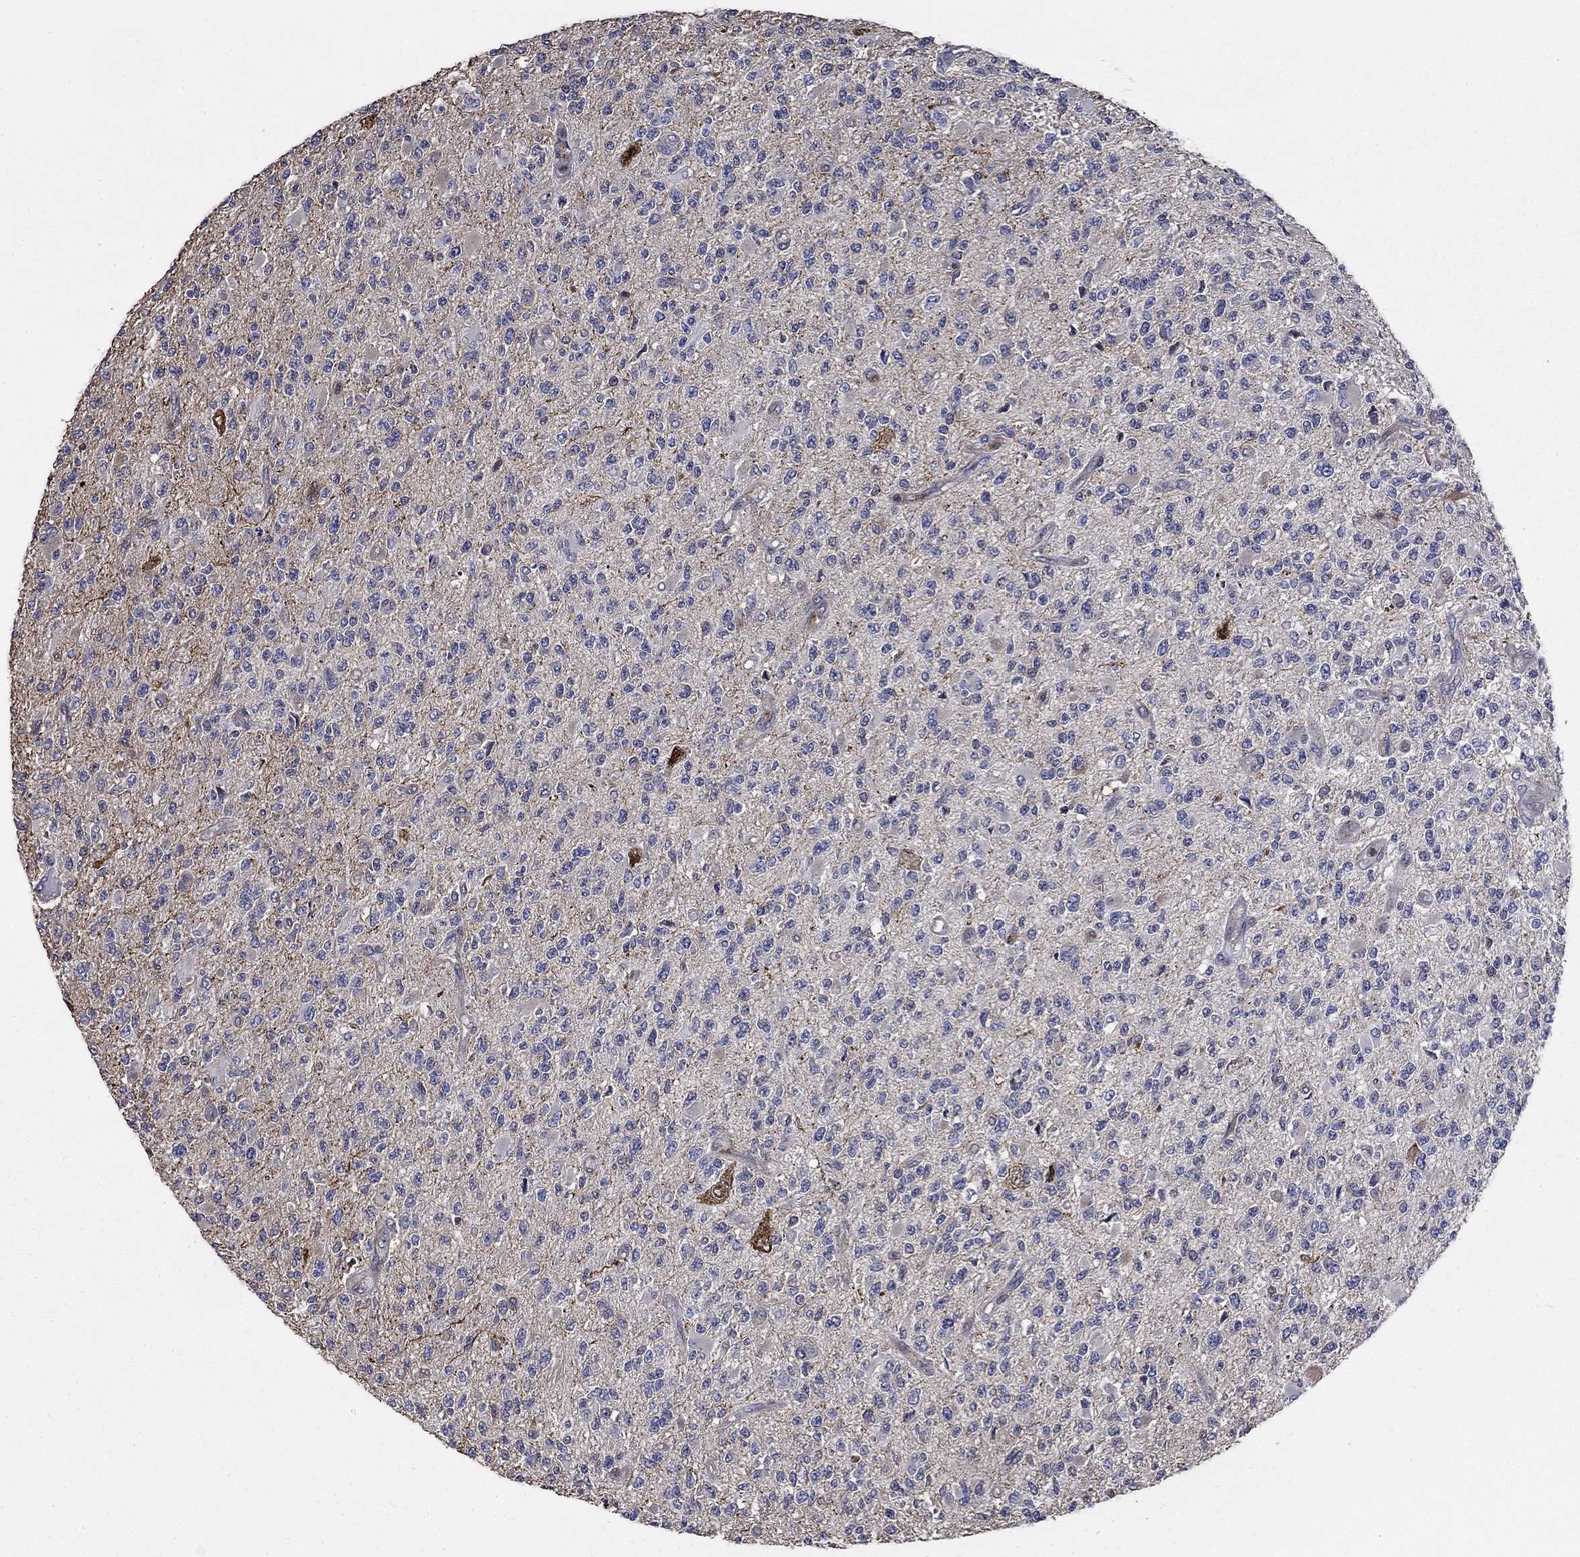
{"staining": {"intensity": "negative", "quantity": "none", "location": "none"}, "tissue": "glioma", "cell_type": "Tumor cells", "image_type": "cancer", "snomed": [{"axis": "morphology", "description": "Glioma, malignant, High grade"}, {"axis": "topography", "description": "Brain"}], "caption": "Glioma was stained to show a protein in brown. There is no significant staining in tumor cells. (Stains: DAB (3,3'-diaminobenzidine) immunohistochemistry (IHC) with hematoxylin counter stain, Microscopy: brightfield microscopy at high magnification).", "gene": "DVL1", "patient": {"sex": "female", "age": 63}}